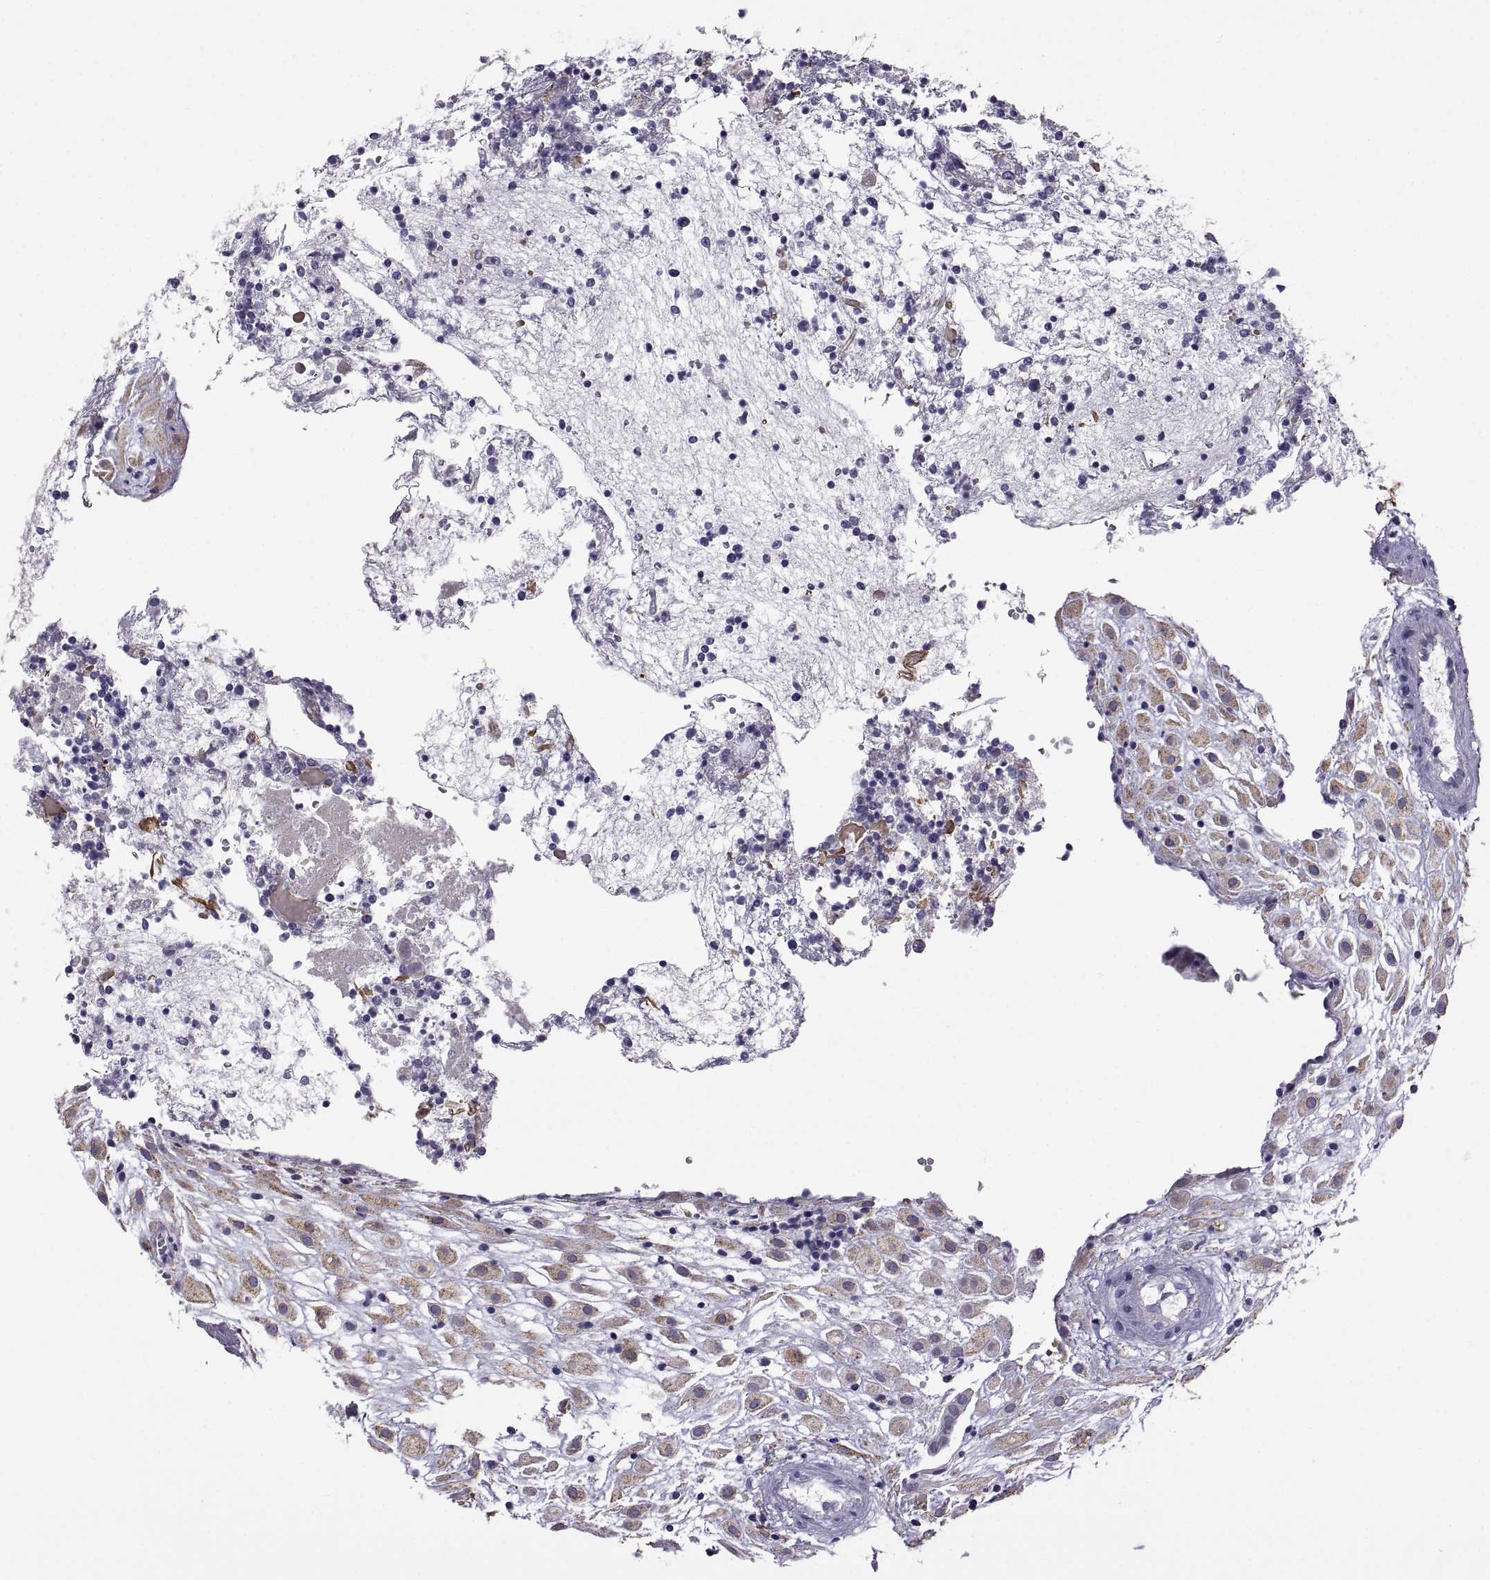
{"staining": {"intensity": "weak", "quantity": "25%-75%", "location": "cytoplasmic/membranous"}, "tissue": "placenta", "cell_type": "Decidual cells", "image_type": "normal", "snomed": [{"axis": "morphology", "description": "Normal tissue, NOS"}, {"axis": "topography", "description": "Placenta"}], "caption": "Approximately 25%-75% of decidual cells in unremarkable human placenta demonstrate weak cytoplasmic/membranous protein positivity as visualized by brown immunohistochemical staining.", "gene": "MAGEB18", "patient": {"sex": "female", "age": 24}}